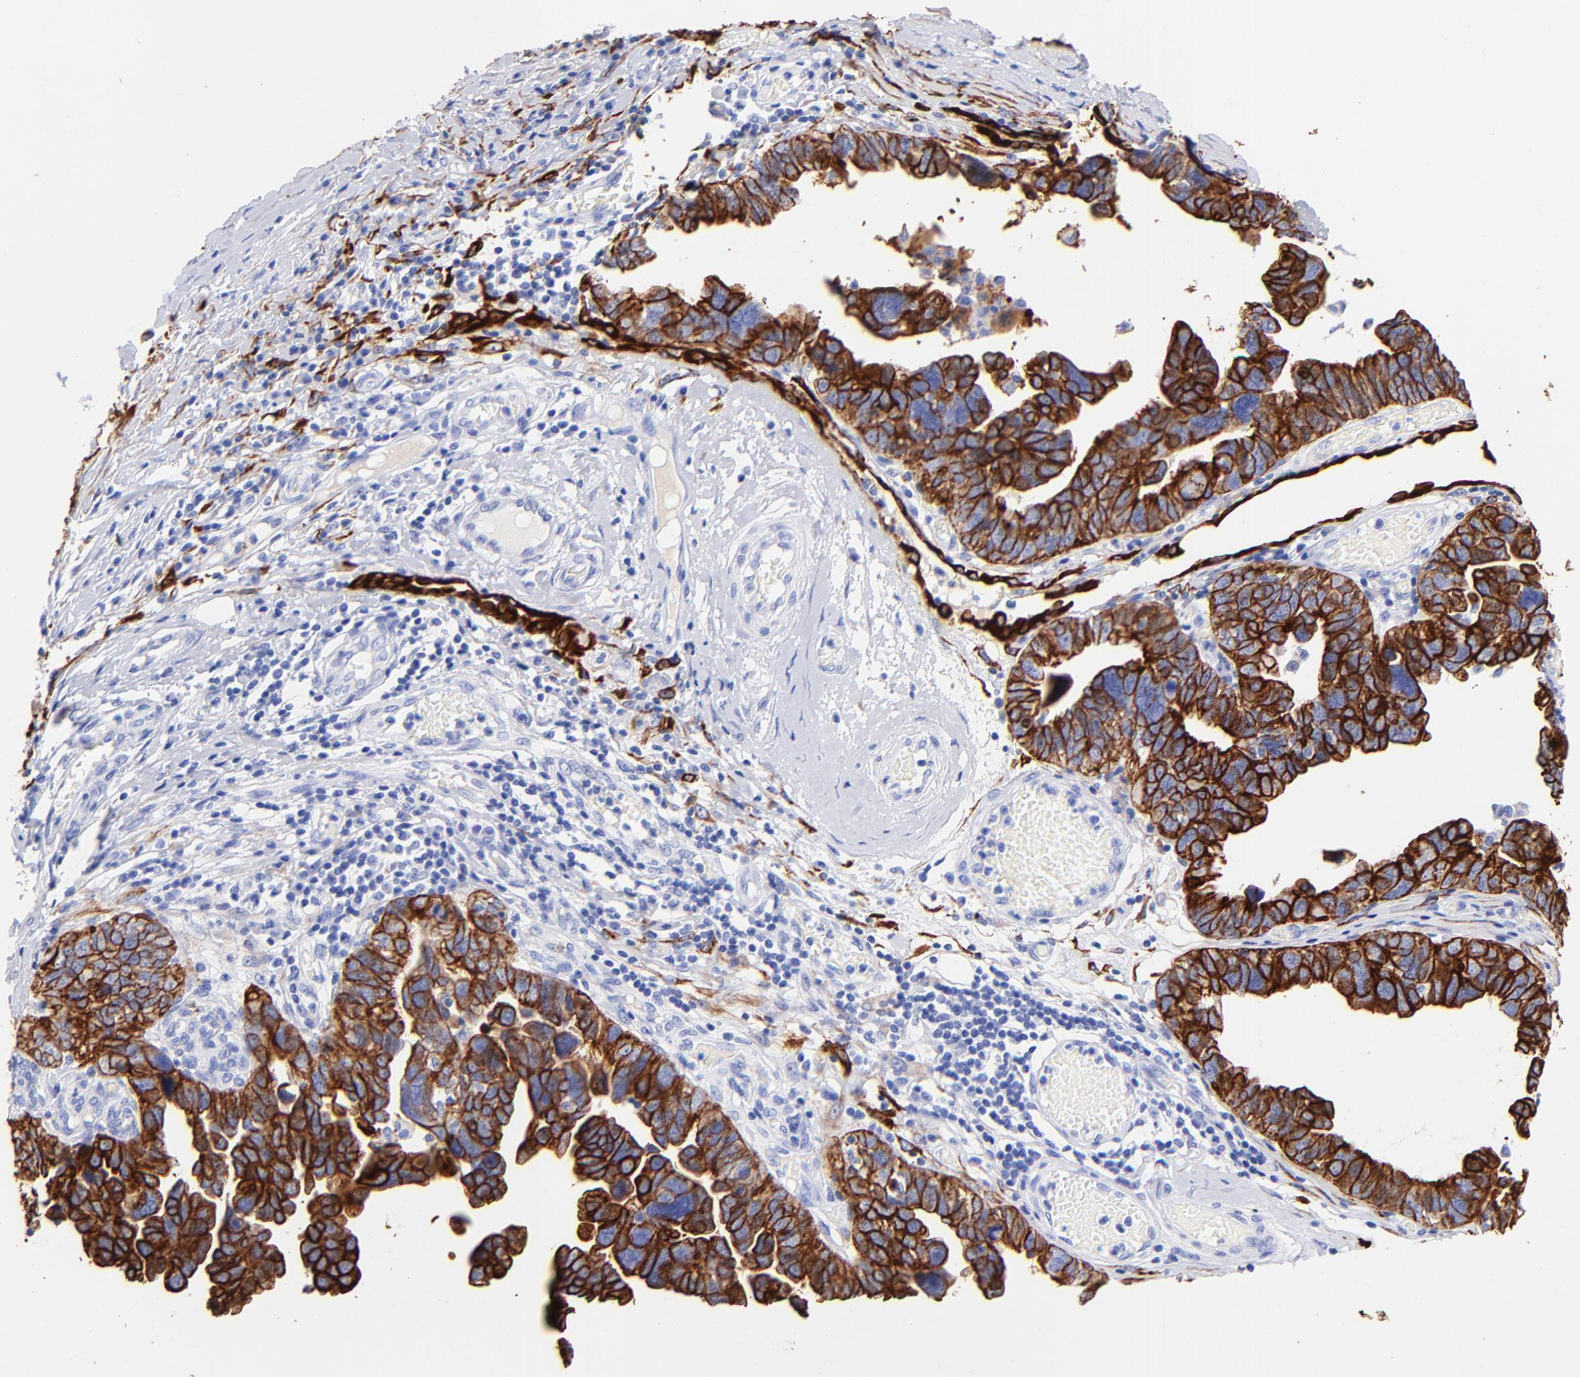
{"staining": {"intensity": "strong", "quantity": ">75%", "location": "cytoplasmic/membranous"}, "tissue": "ovarian cancer", "cell_type": "Tumor cells", "image_type": "cancer", "snomed": [{"axis": "morphology", "description": "Cystadenocarcinoma, serous, NOS"}, {"axis": "topography", "description": "Ovary"}], "caption": "A high-resolution image shows immunohistochemistry (IHC) staining of serous cystadenocarcinoma (ovarian), which displays strong cytoplasmic/membranous expression in about >75% of tumor cells. Using DAB (brown) and hematoxylin (blue) stains, captured at high magnification using brightfield microscopy.", "gene": "KRT19", "patient": {"sex": "female", "age": 64}}